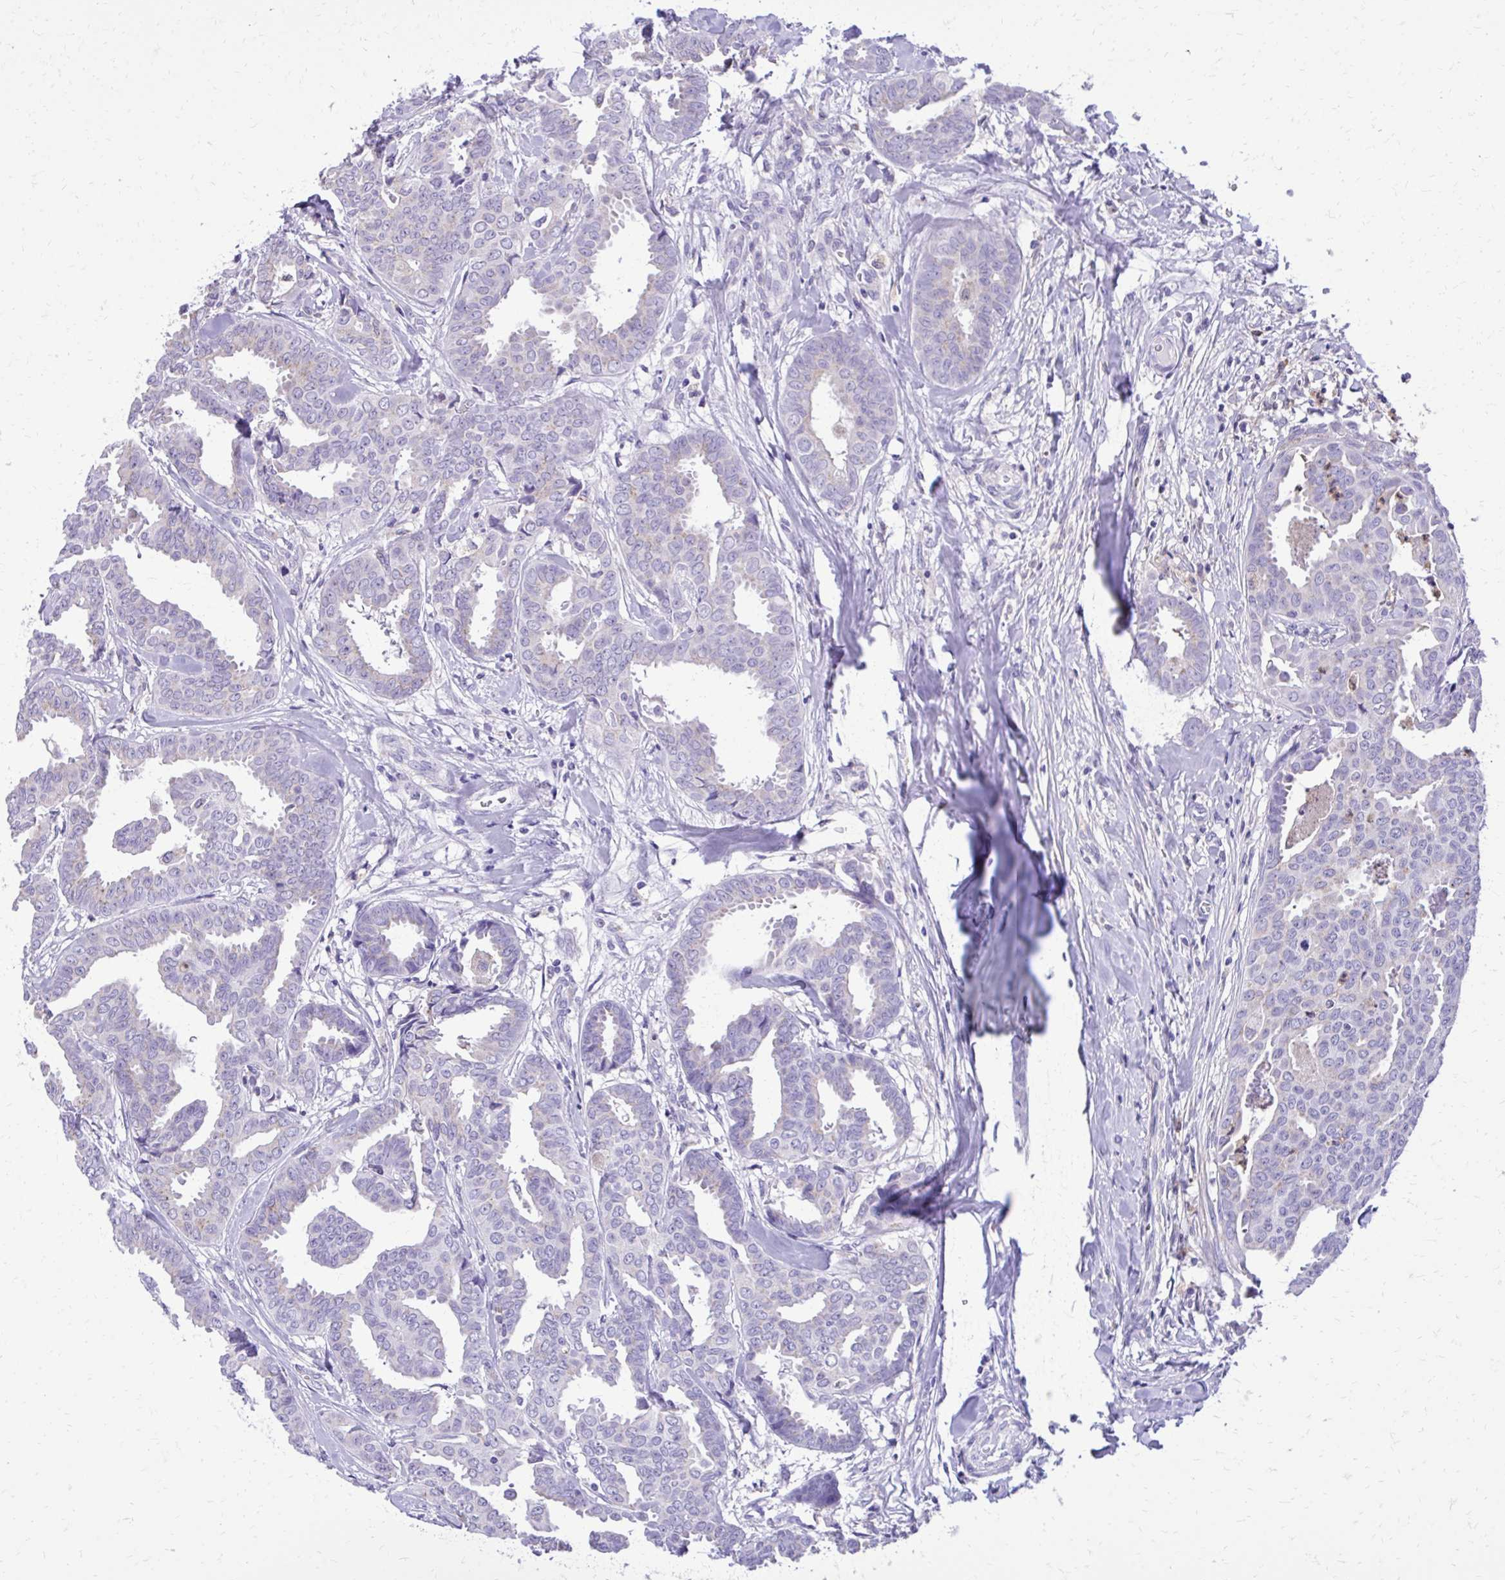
{"staining": {"intensity": "negative", "quantity": "none", "location": "none"}, "tissue": "breast cancer", "cell_type": "Tumor cells", "image_type": "cancer", "snomed": [{"axis": "morphology", "description": "Duct carcinoma"}, {"axis": "topography", "description": "Breast"}], "caption": "A high-resolution micrograph shows IHC staining of breast cancer (infiltrating ductal carcinoma), which exhibits no significant positivity in tumor cells.", "gene": "CAT", "patient": {"sex": "female", "age": 45}}